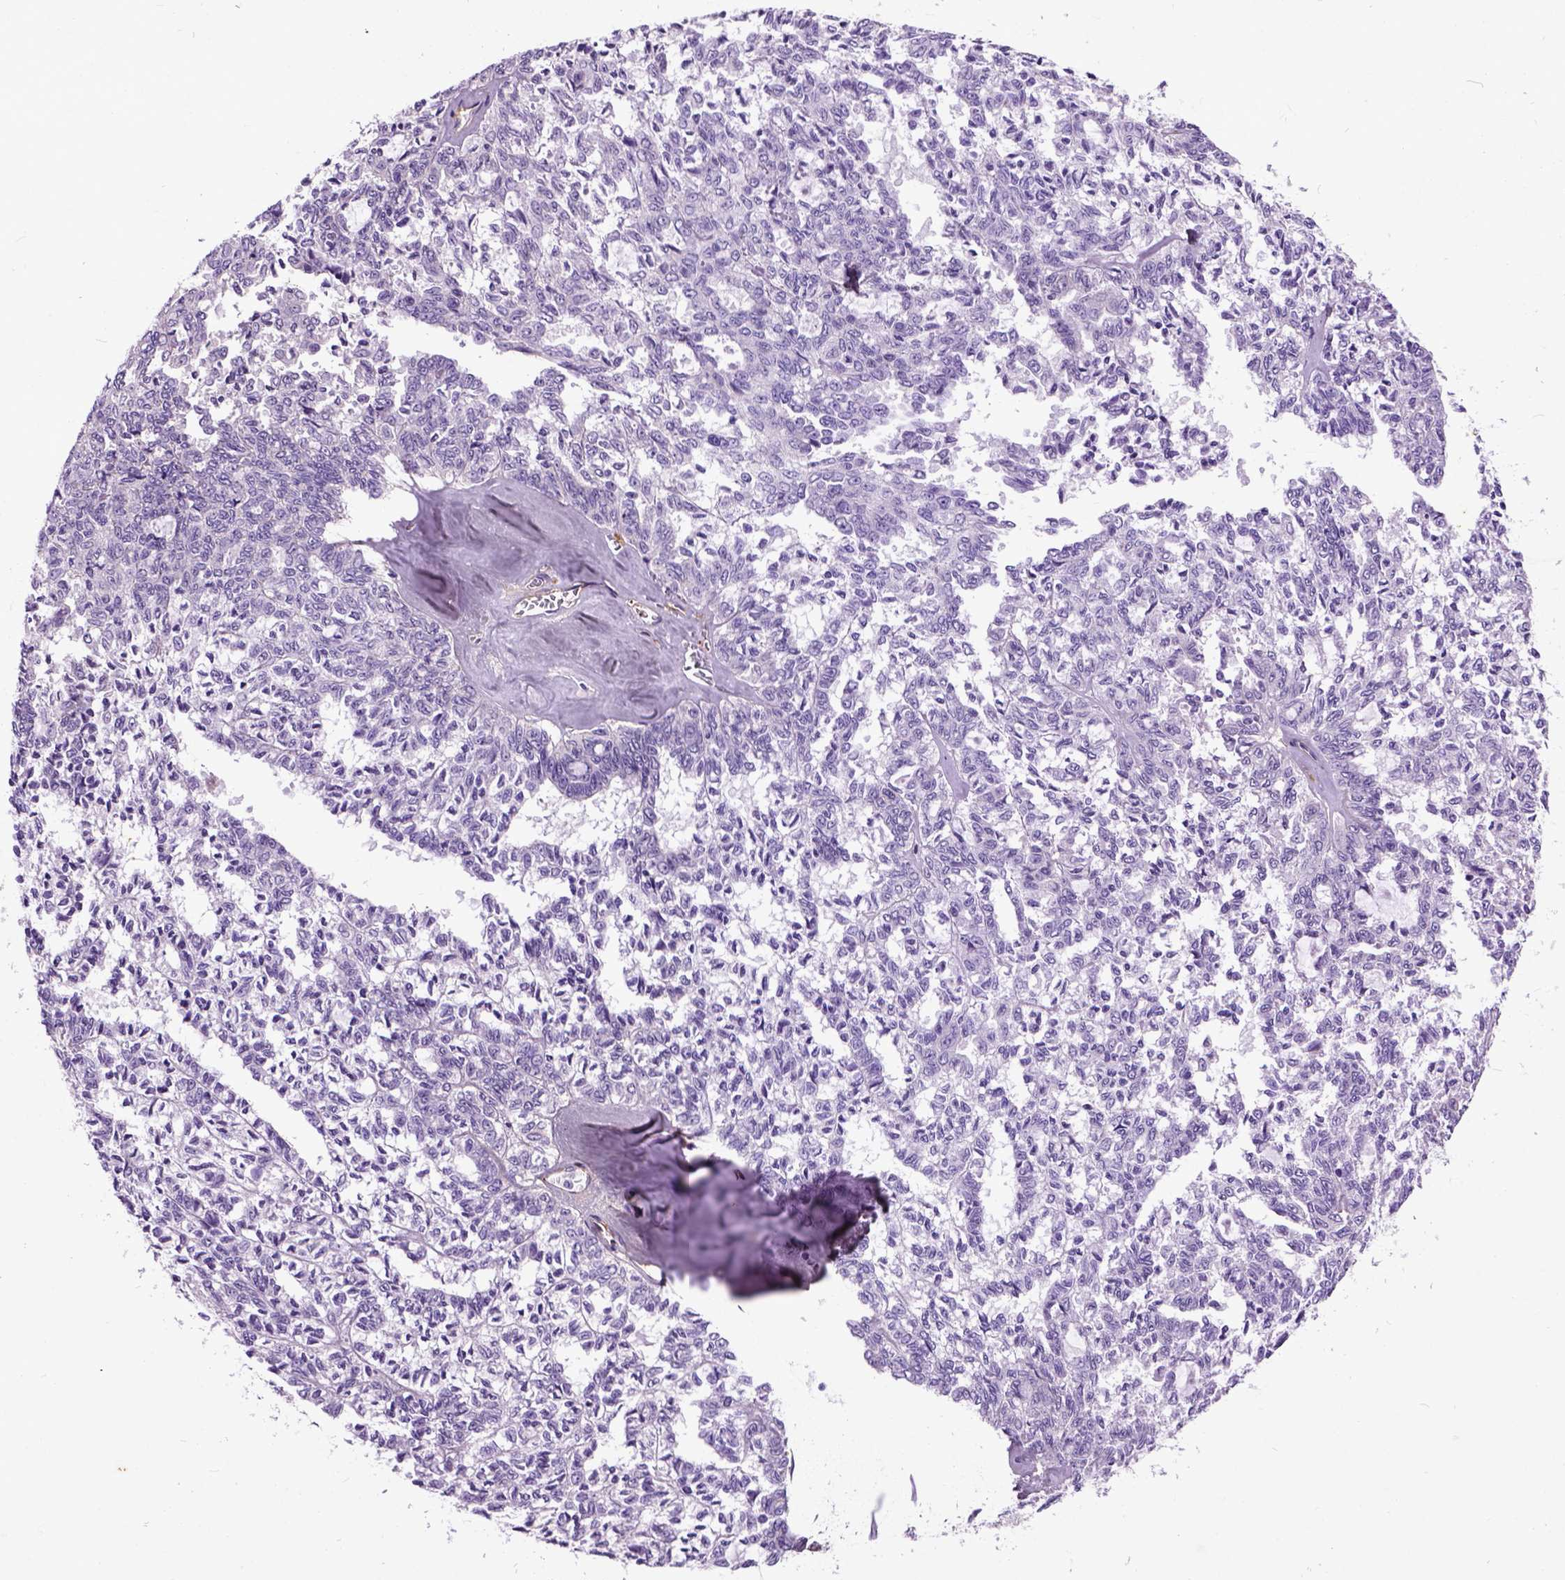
{"staining": {"intensity": "negative", "quantity": "none", "location": "none"}, "tissue": "ovarian cancer", "cell_type": "Tumor cells", "image_type": "cancer", "snomed": [{"axis": "morphology", "description": "Cystadenocarcinoma, serous, NOS"}, {"axis": "topography", "description": "Ovary"}], "caption": "Immunohistochemistry of human ovarian cancer demonstrates no staining in tumor cells. (Immunohistochemistry, brightfield microscopy, high magnification).", "gene": "MAPT", "patient": {"sex": "female", "age": 71}}